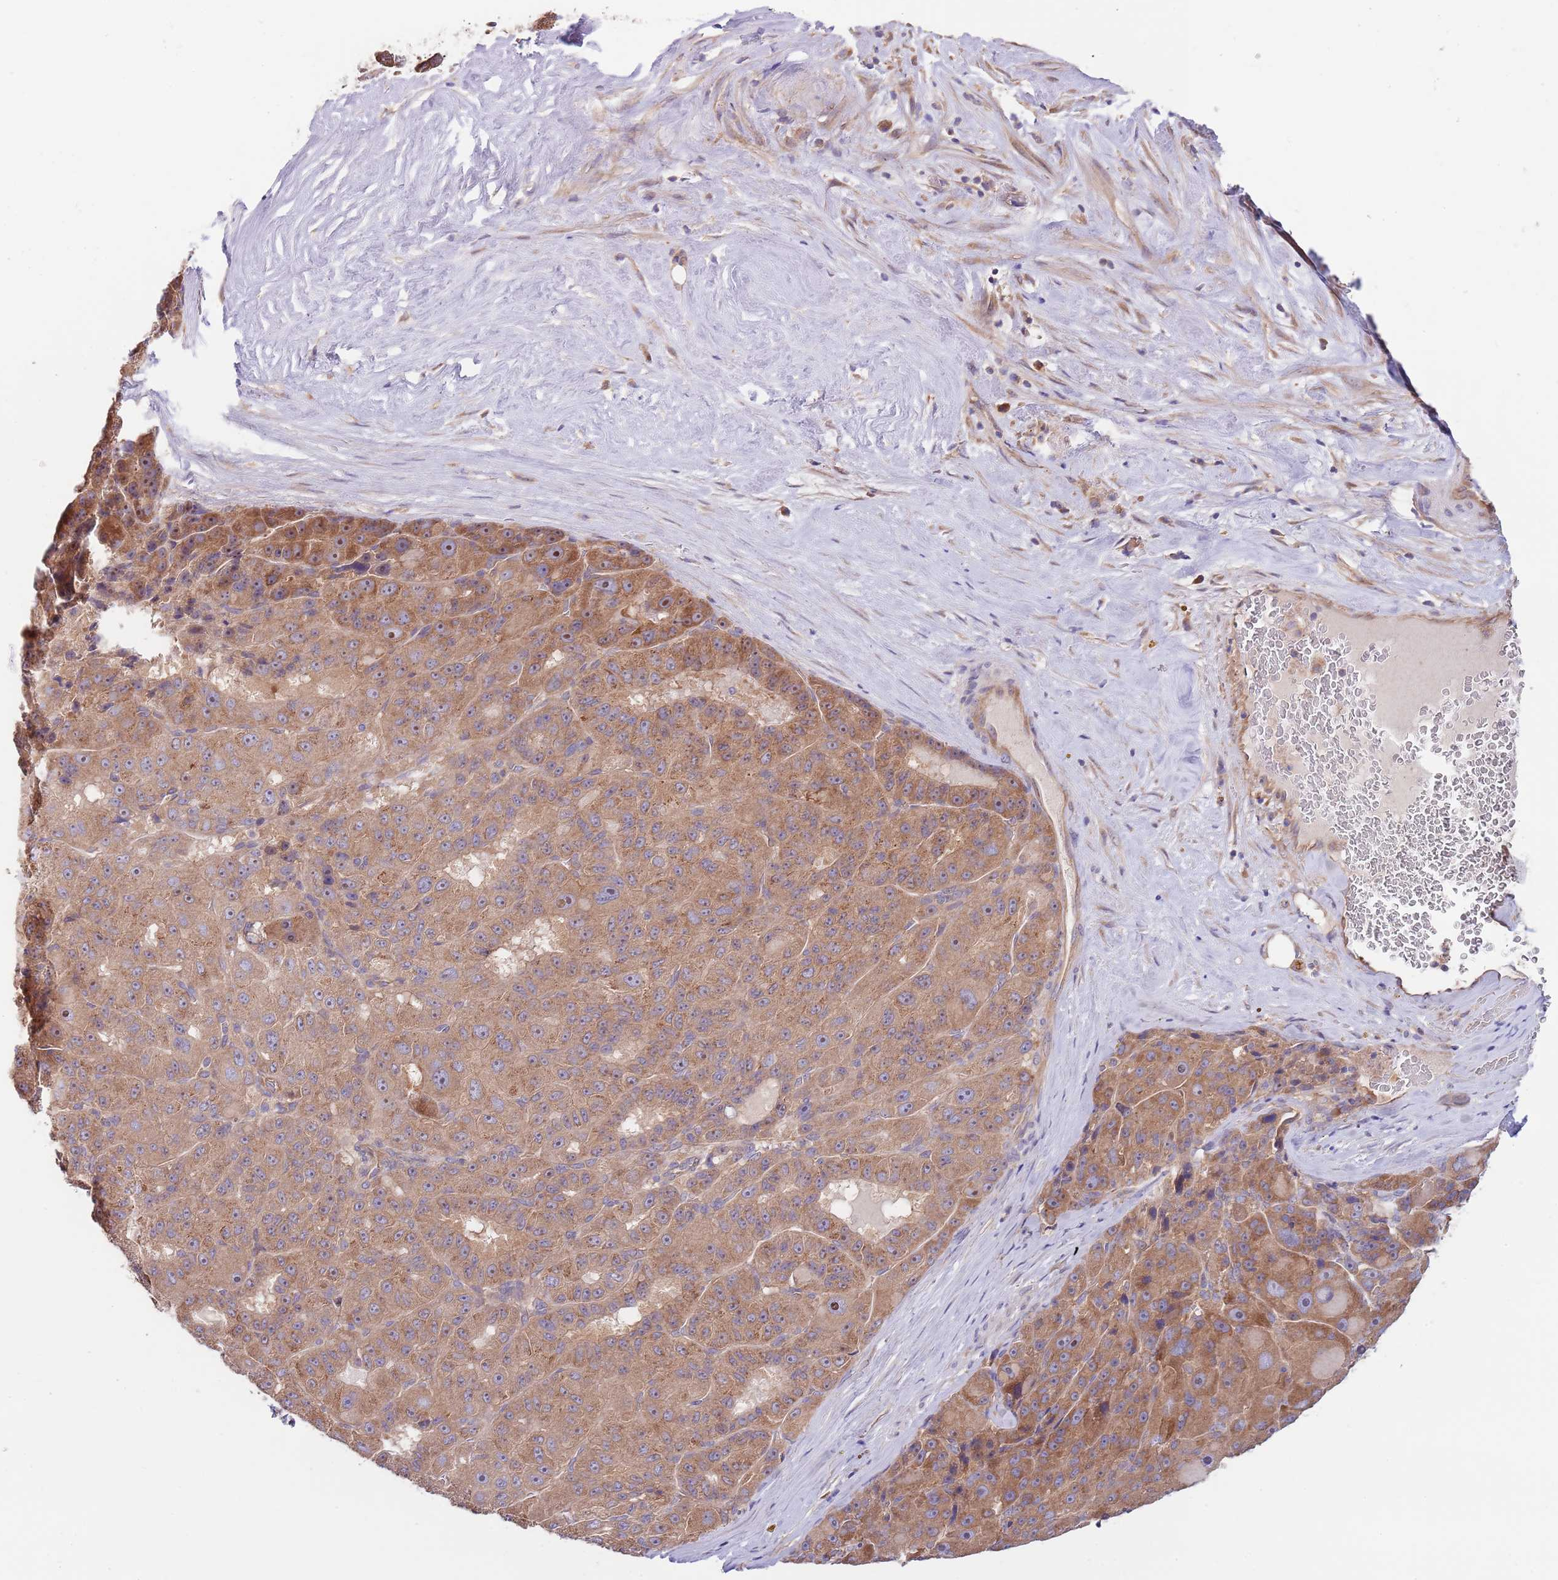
{"staining": {"intensity": "moderate", "quantity": ">75%", "location": "cytoplasmic/membranous"}, "tissue": "liver cancer", "cell_type": "Tumor cells", "image_type": "cancer", "snomed": [{"axis": "morphology", "description": "Carcinoma, Hepatocellular, NOS"}, {"axis": "topography", "description": "Liver"}], "caption": "Protein expression analysis of hepatocellular carcinoma (liver) displays moderate cytoplasmic/membranous staining in about >75% of tumor cells. (DAB IHC with brightfield microscopy, high magnification).", "gene": "EIF3F", "patient": {"sex": "male", "age": 76}}